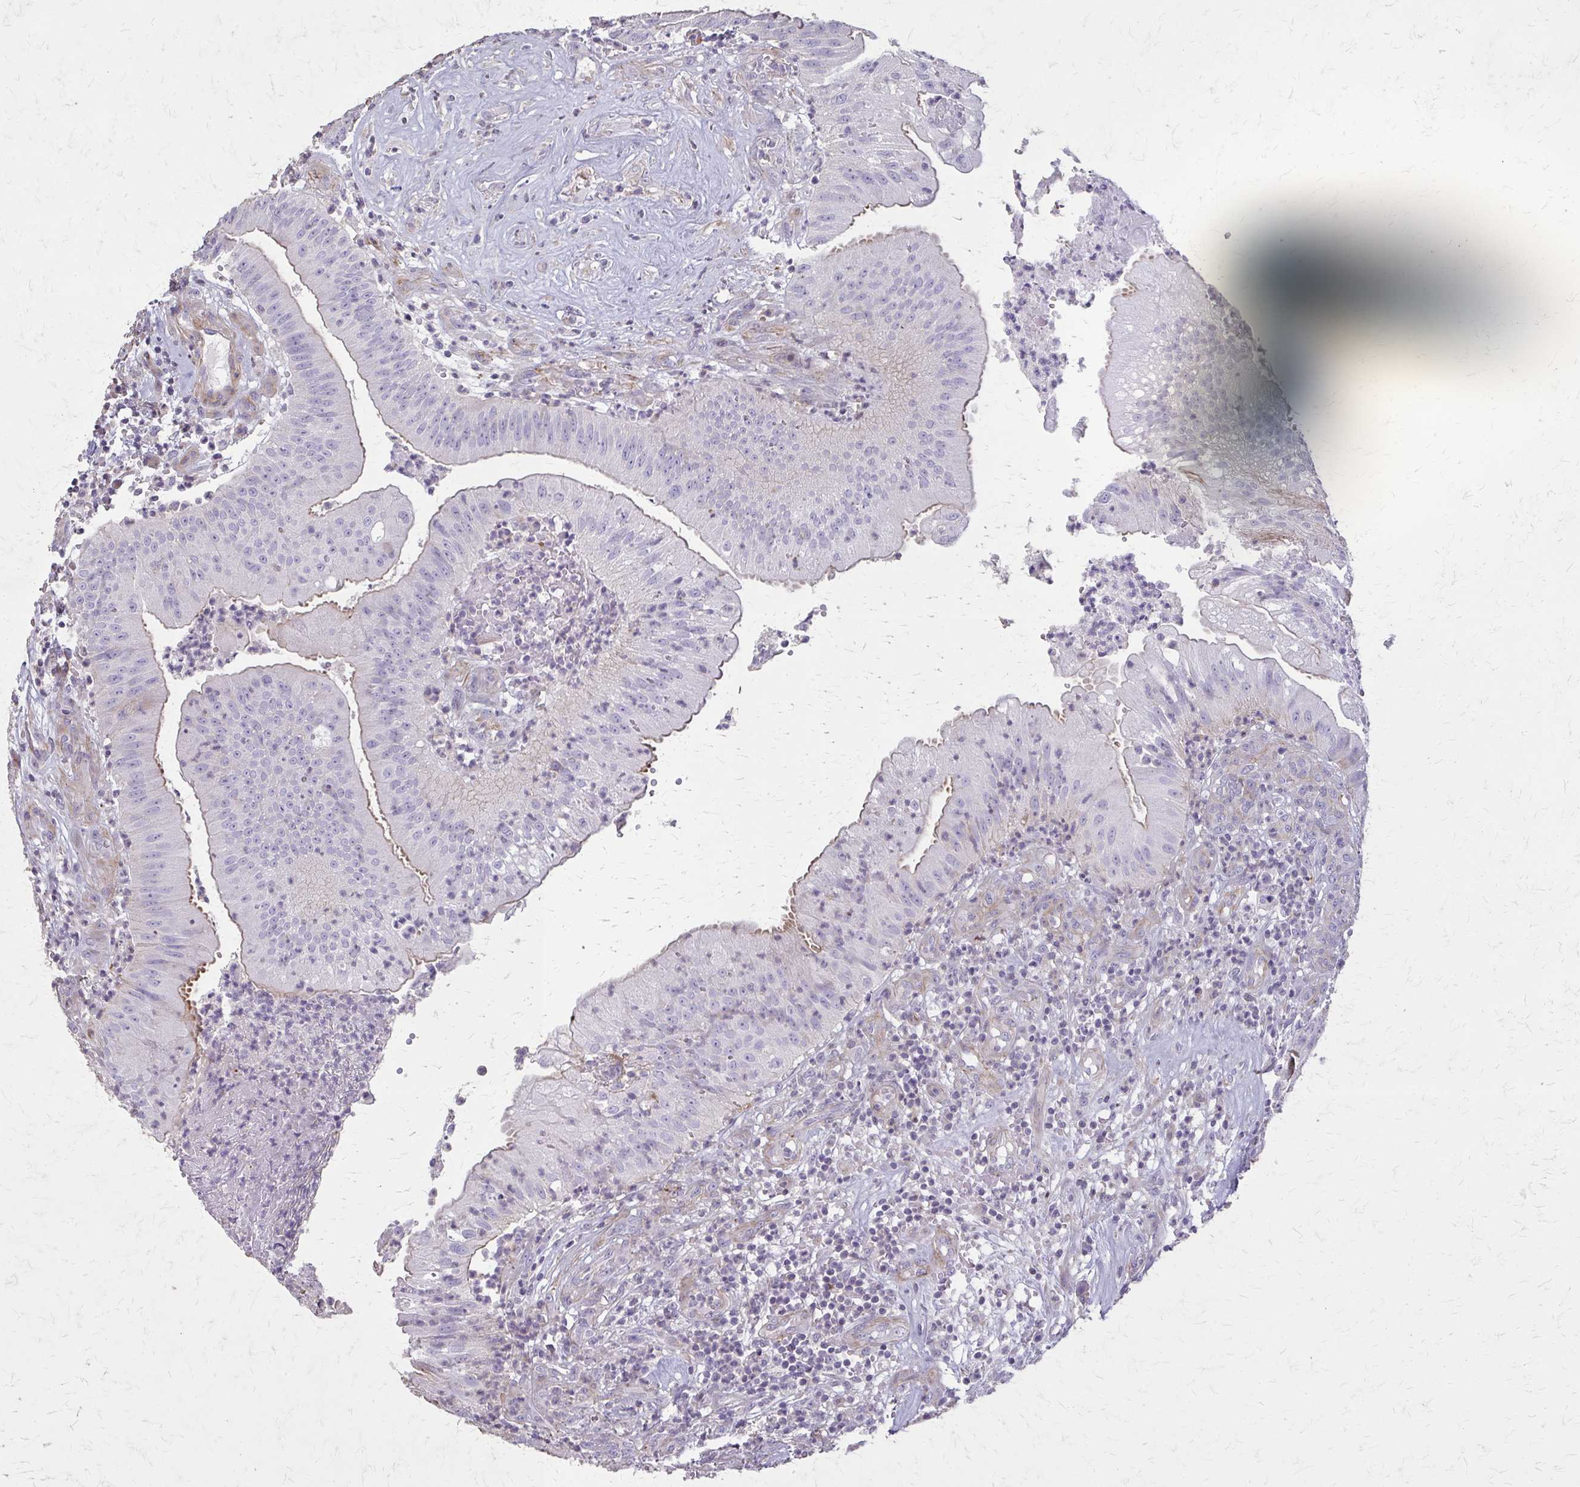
{"staining": {"intensity": "weak", "quantity": "<25%", "location": "cytoplasmic/membranous"}, "tissue": "head and neck cancer", "cell_type": "Tumor cells", "image_type": "cancer", "snomed": [{"axis": "morphology", "description": "Adenocarcinoma, NOS"}, {"axis": "topography", "description": "Head-Neck"}], "caption": "High magnification brightfield microscopy of head and neck adenocarcinoma stained with DAB (brown) and counterstained with hematoxylin (blue): tumor cells show no significant staining.", "gene": "TENM4", "patient": {"sex": "male", "age": 44}}